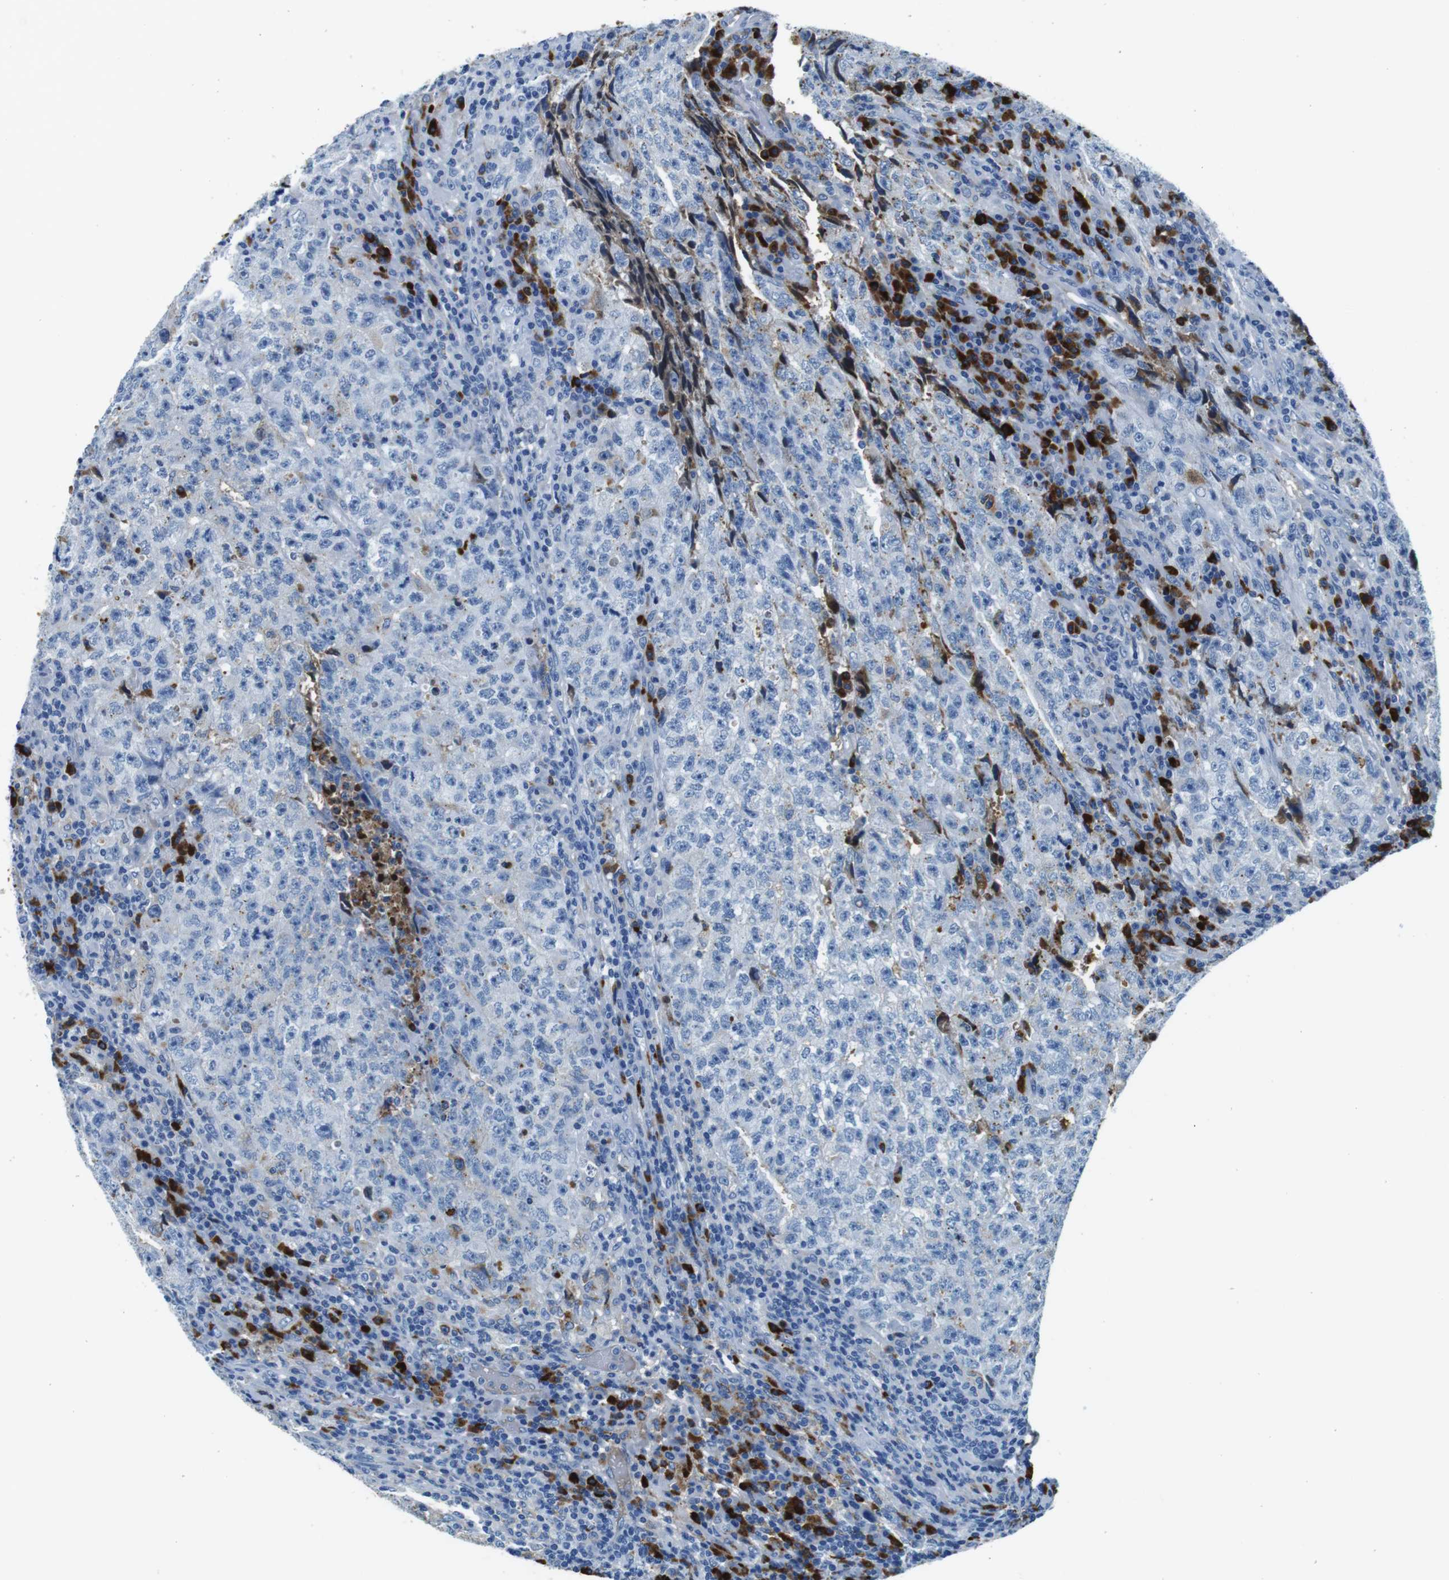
{"staining": {"intensity": "negative", "quantity": "none", "location": "none"}, "tissue": "testis cancer", "cell_type": "Tumor cells", "image_type": "cancer", "snomed": [{"axis": "morphology", "description": "Necrosis, NOS"}, {"axis": "morphology", "description": "Carcinoma, Embryonal, NOS"}, {"axis": "topography", "description": "Testis"}], "caption": "An image of human testis cancer is negative for staining in tumor cells. (DAB (3,3'-diaminobenzidine) immunohistochemistry with hematoxylin counter stain).", "gene": "IGKC", "patient": {"sex": "male", "age": 19}}